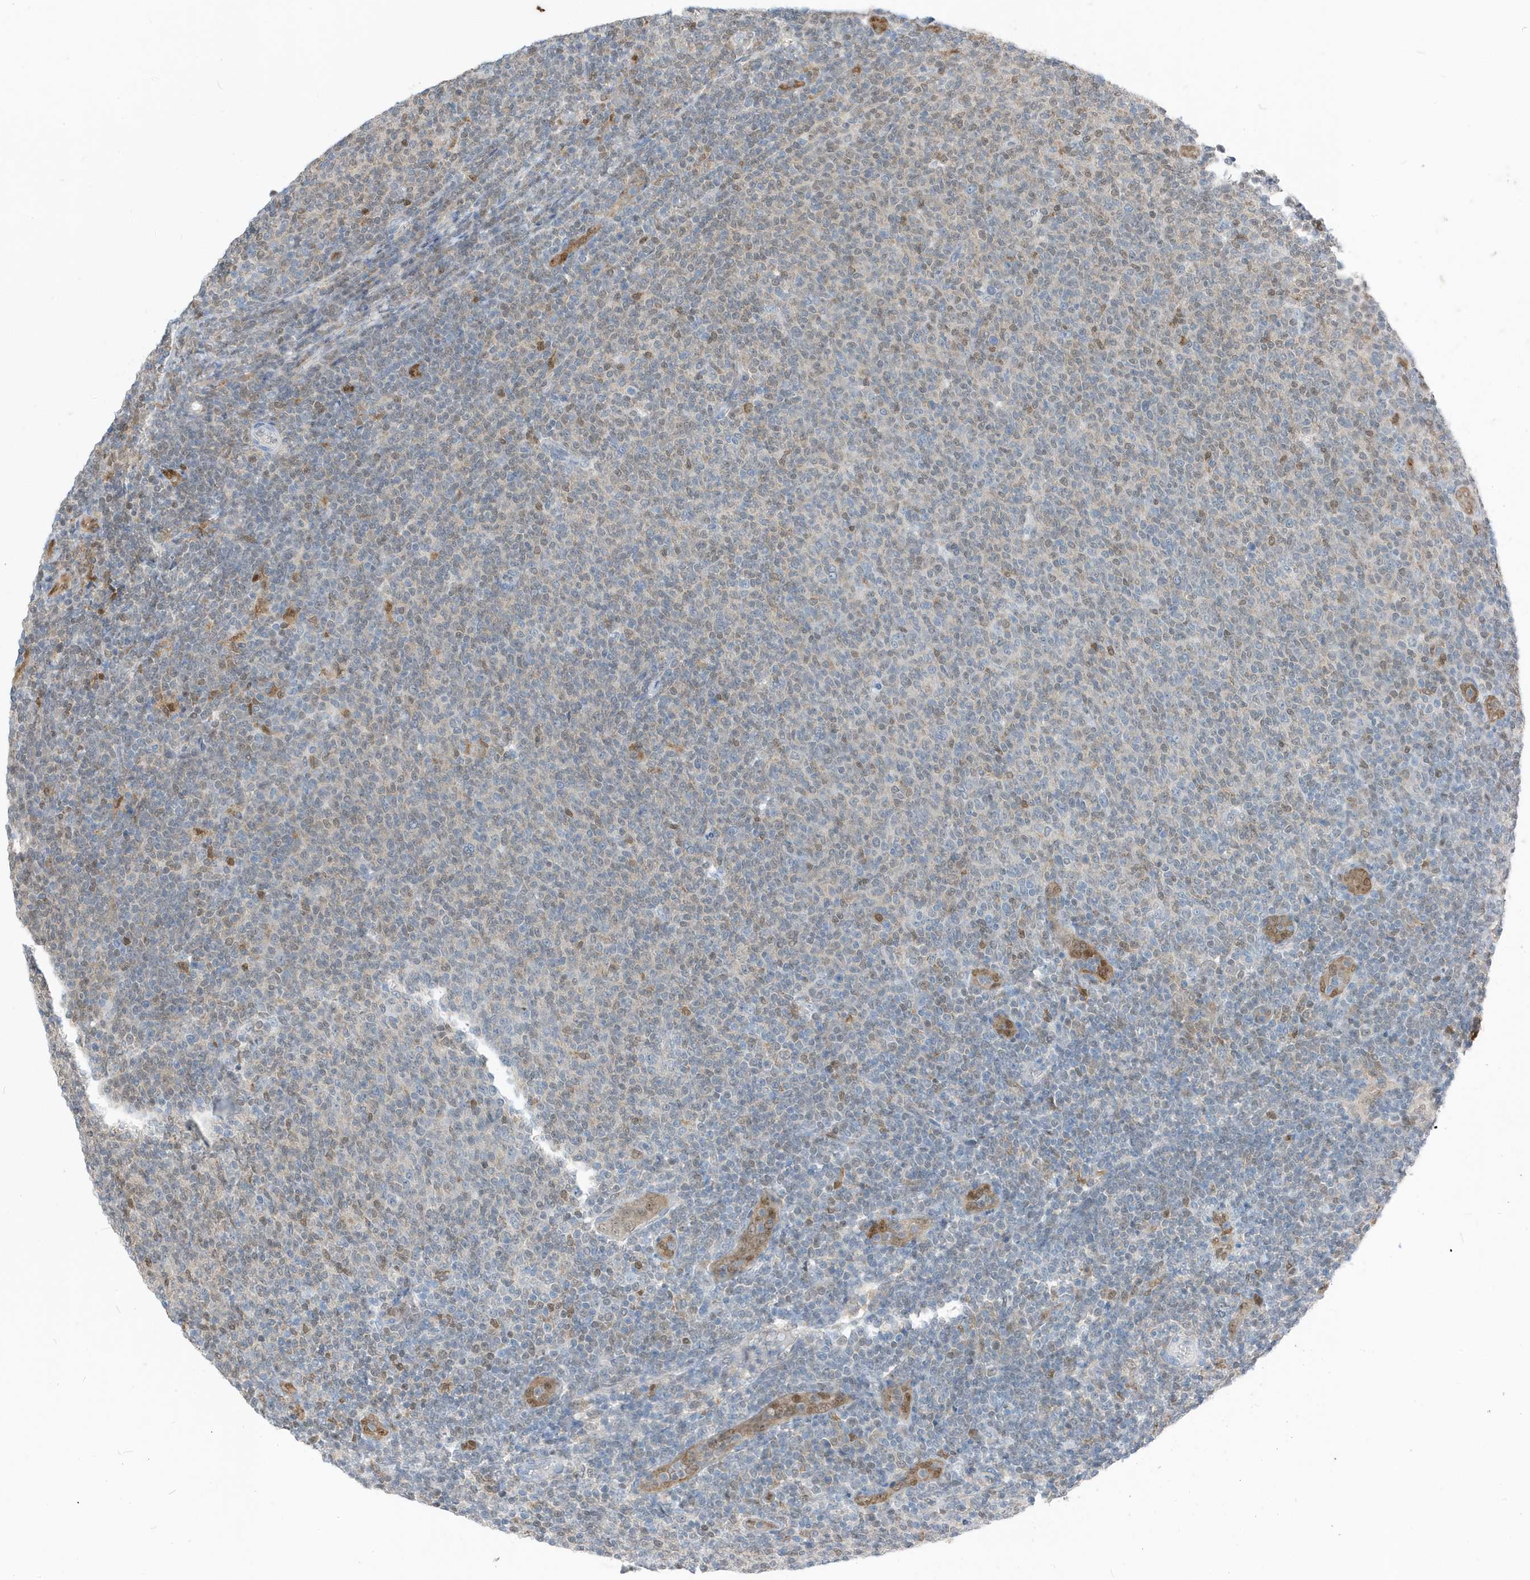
{"staining": {"intensity": "weak", "quantity": "25%-75%", "location": "nuclear"}, "tissue": "lymphoma", "cell_type": "Tumor cells", "image_type": "cancer", "snomed": [{"axis": "morphology", "description": "Malignant lymphoma, non-Hodgkin's type, Low grade"}, {"axis": "topography", "description": "Lymph node"}], "caption": "Immunohistochemical staining of malignant lymphoma, non-Hodgkin's type (low-grade) shows weak nuclear protein expression in about 25%-75% of tumor cells.", "gene": "NCOA7", "patient": {"sex": "male", "age": 66}}